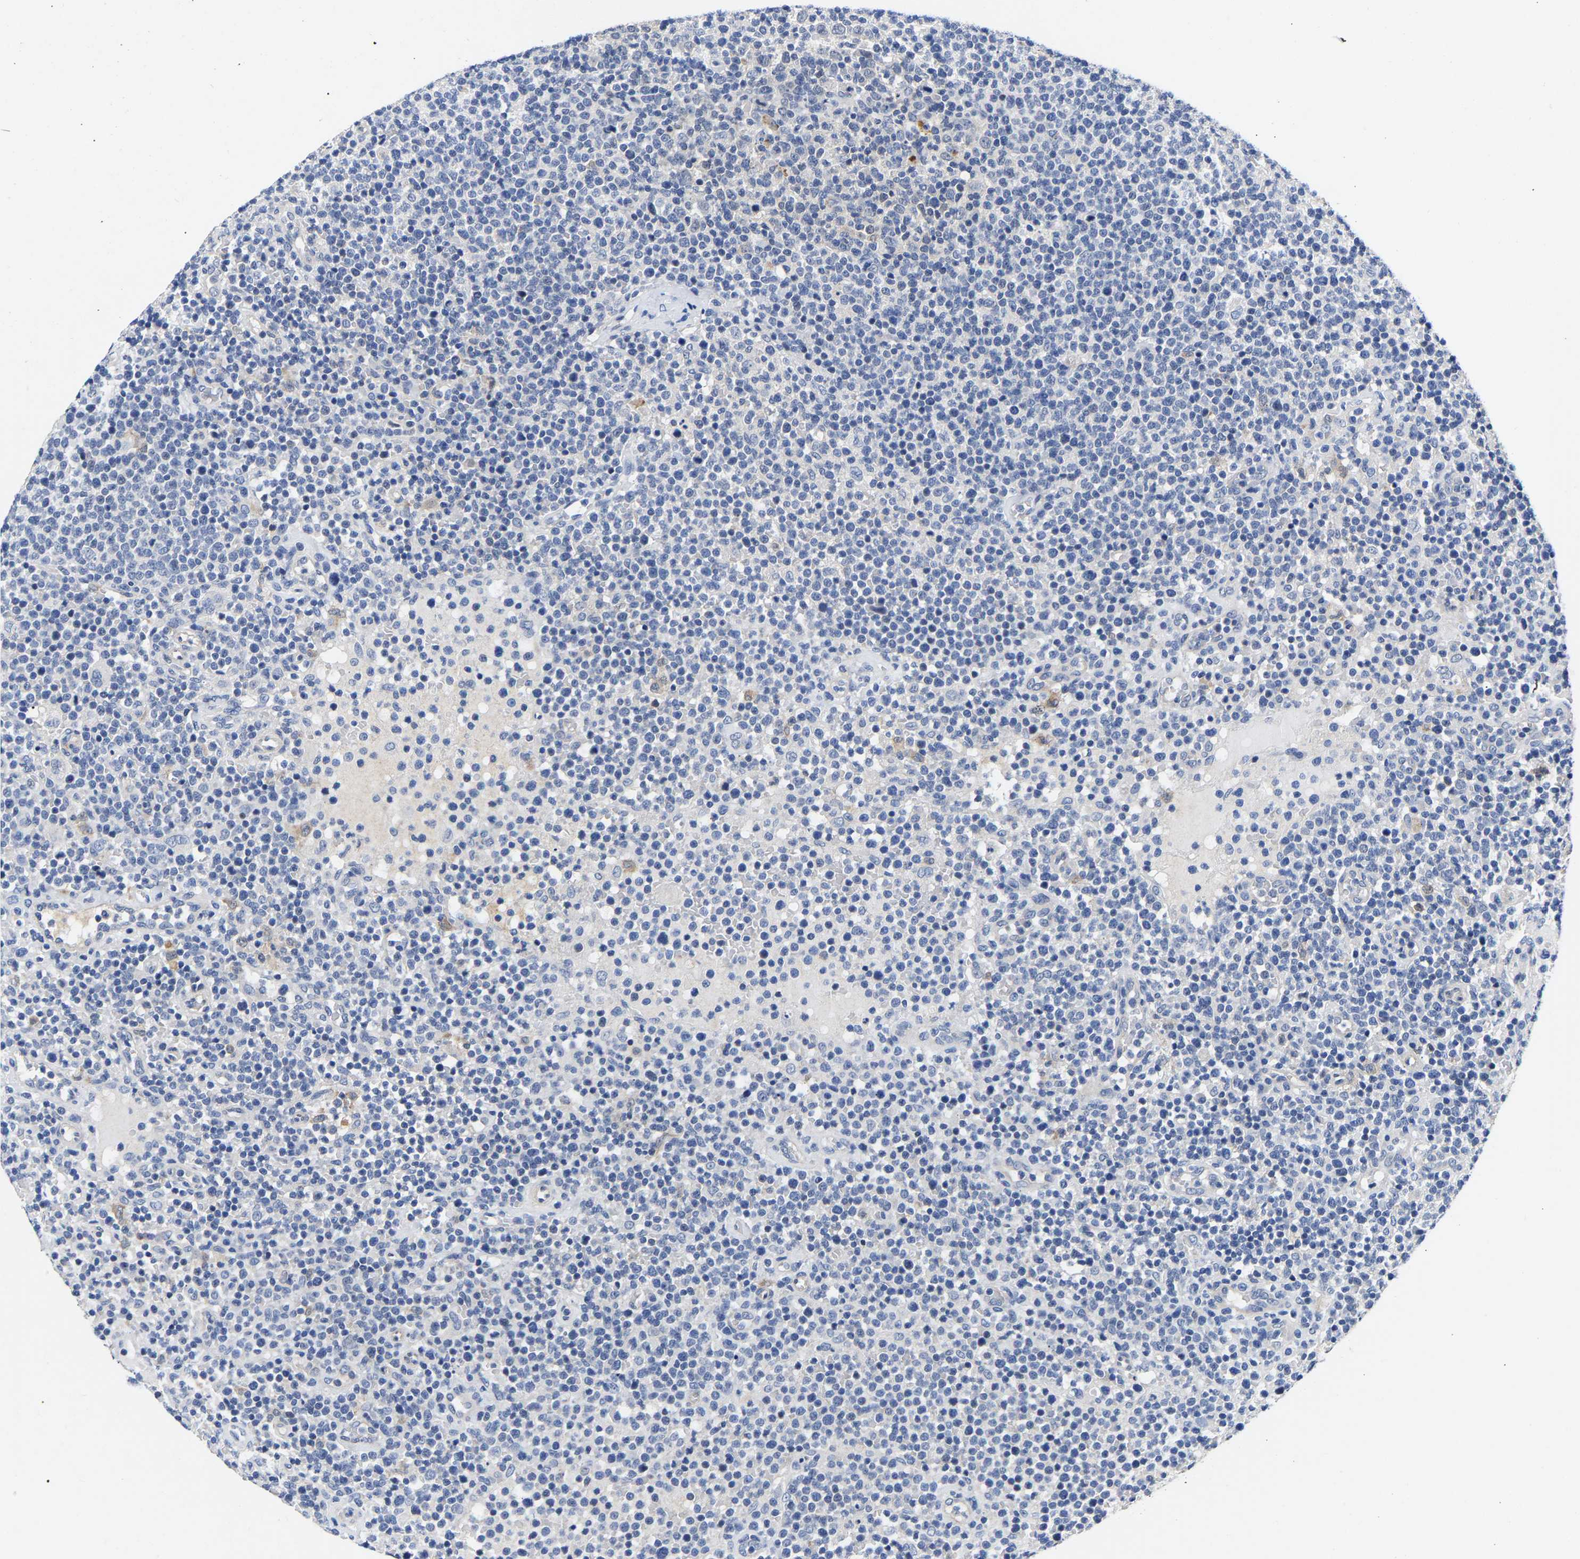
{"staining": {"intensity": "negative", "quantity": "none", "location": "none"}, "tissue": "lymphoma", "cell_type": "Tumor cells", "image_type": "cancer", "snomed": [{"axis": "morphology", "description": "Malignant lymphoma, non-Hodgkin's type, High grade"}, {"axis": "topography", "description": "Lymph node"}], "caption": "The photomicrograph displays no staining of tumor cells in lymphoma.", "gene": "CCDC6", "patient": {"sex": "male", "age": 61}}